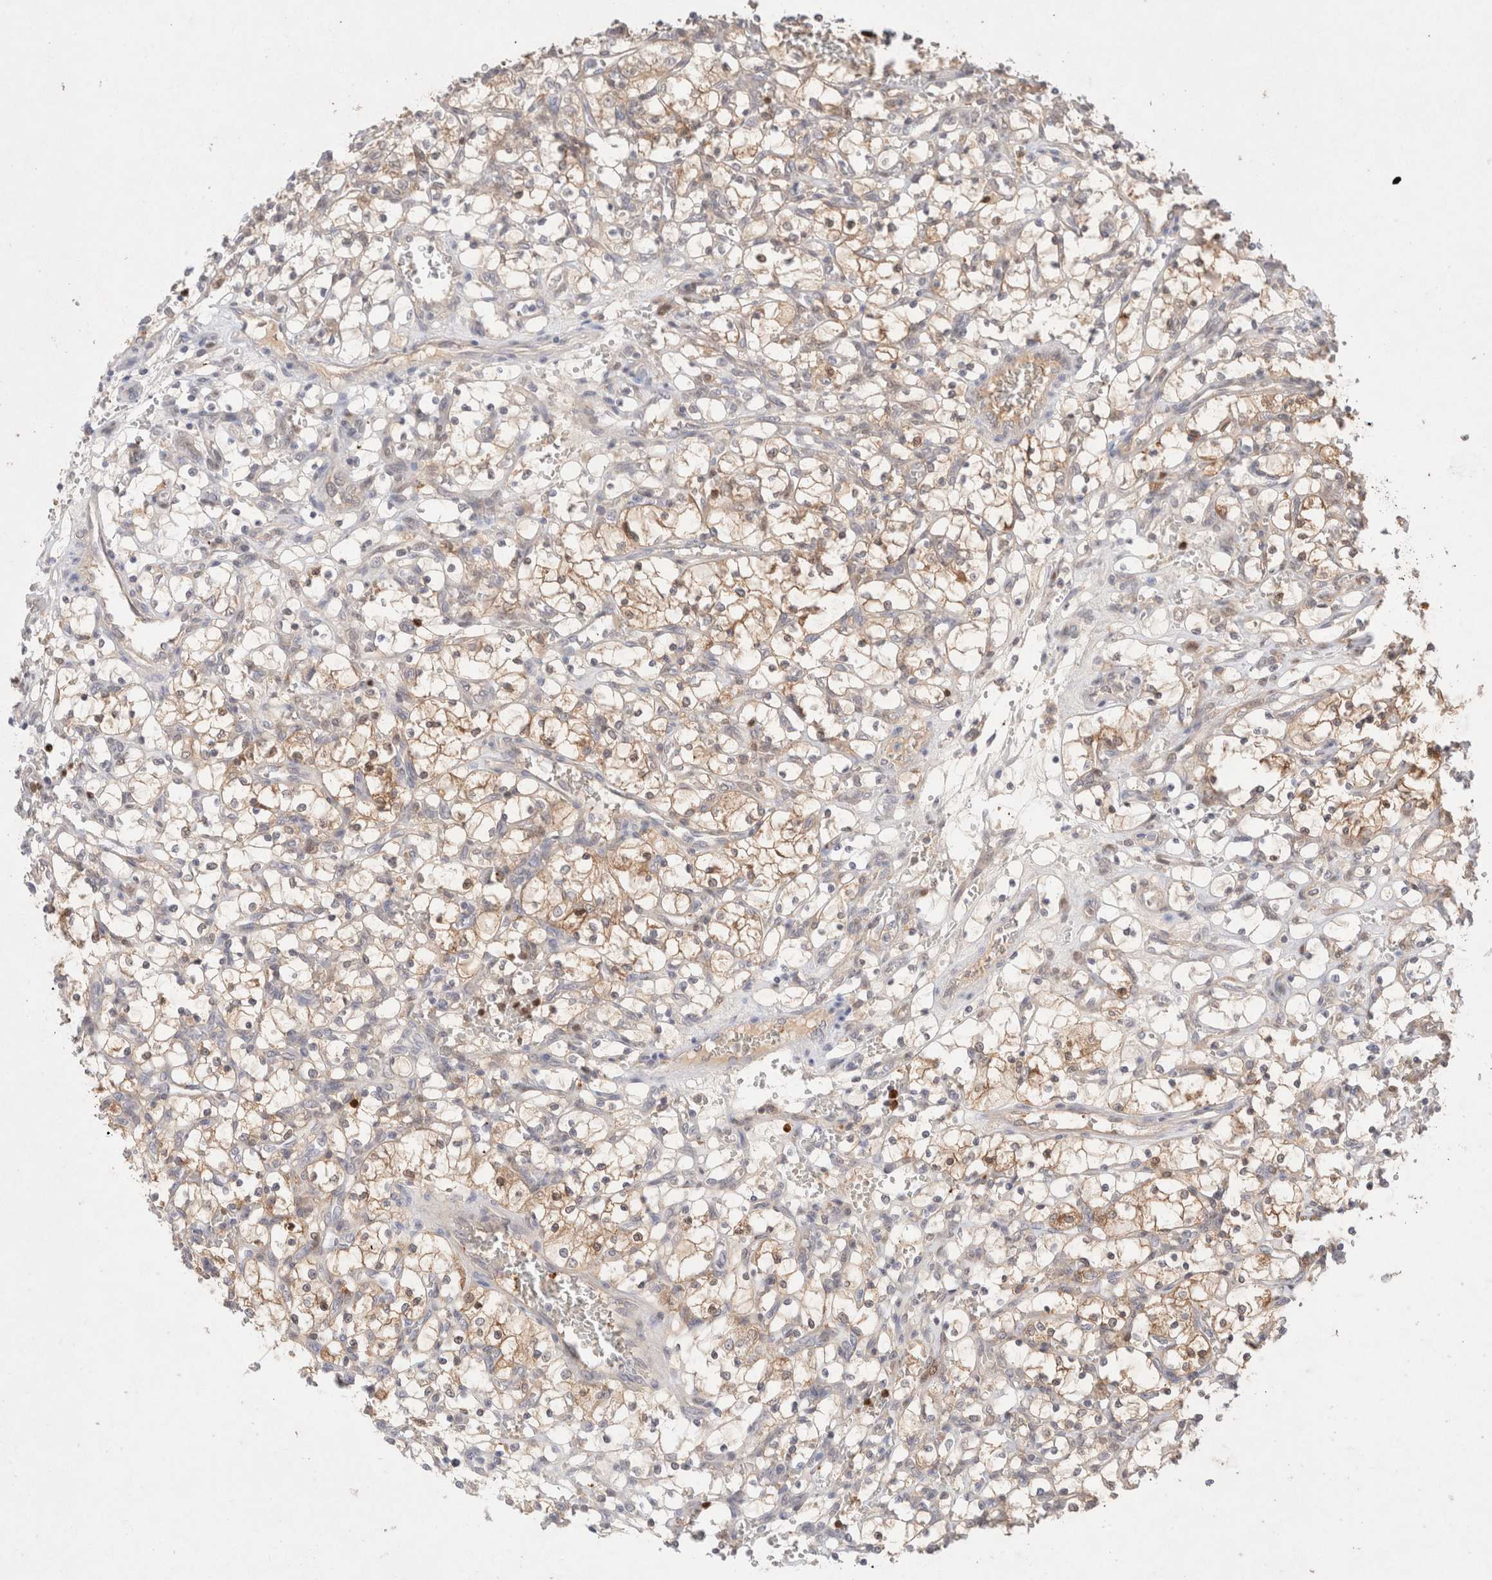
{"staining": {"intensity": "moderate", "quantity": "25%-75%", "location": "cytoplasmic/membranous"}, "tissue": "renal cancer", "cell_type": "Tumor cells", "image_type": "cancer", "snomed": [{"axis": "morphology", "description": "Adenocarcinoma, NOS"}, {"axis": "topography", "description": "Kidney"}], "caption": "Renal cancer stained for a protein (brown) displays moderate cytoplasmic/membranous positive staining in about 25%-75% of tumor cells.", "gene": "STARD10", "patient": {"sex": "female", "age": 69}}